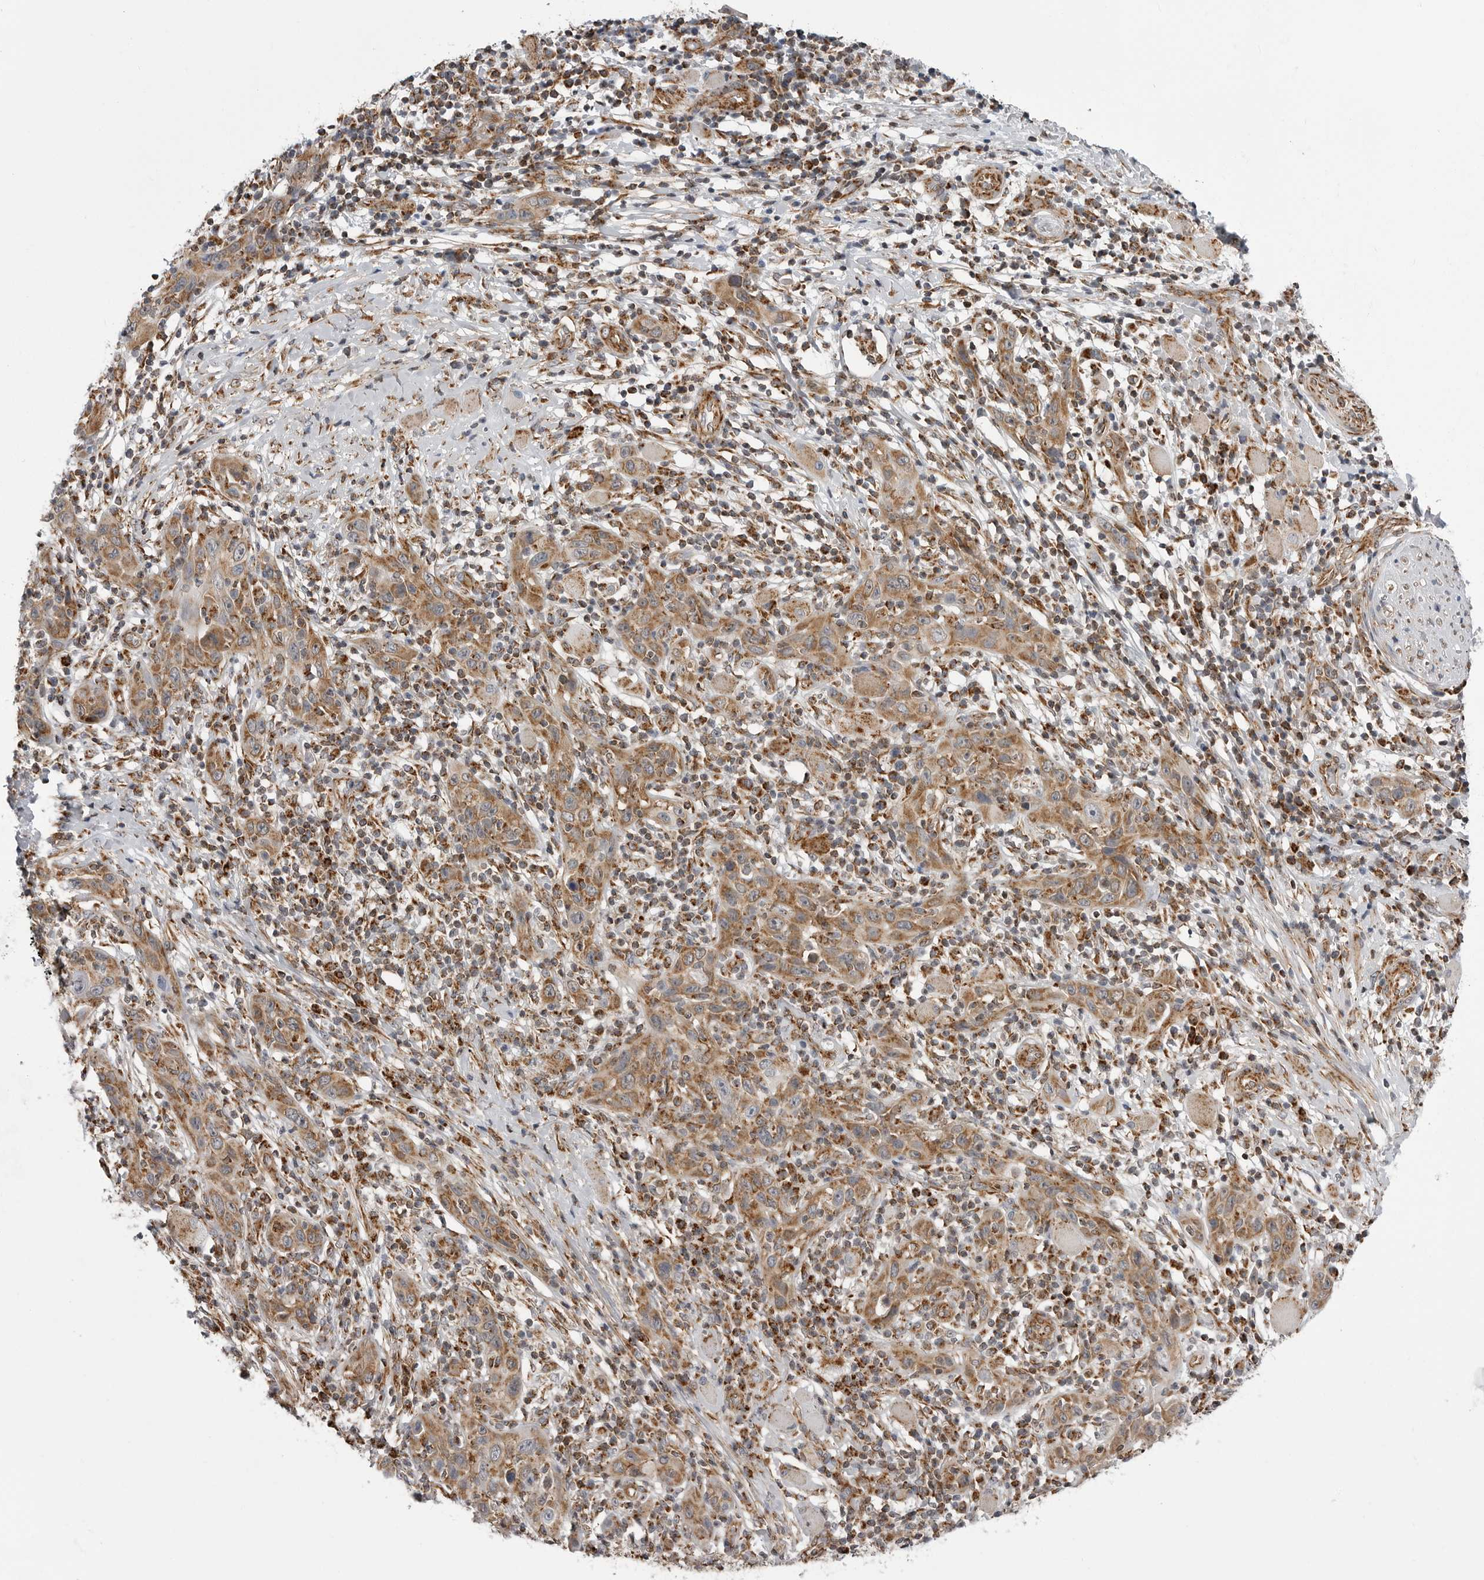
{"staining": {"intensity": "moderate", "quantity": ">75%", "location": "cytoplasmic/membranous"}, "tissue": "skin cancer", "cell_type": "Tumor cells", "image_type": "cancer", "snomed": [{"axis": "morphology", "description": "Squamous cell carcinoma, NOS"}, {"axis": "topography", "description": "Skin"}], "caption": "IHC (DAB (3,3'-diaminobenzidine)) staining of human skin cancer demonstrates moderate cytoplasmic/membranous protein positivity in about >75% of tumor cells.", "gene": "FH", "patient": {"sex": "female", "age": 88}}